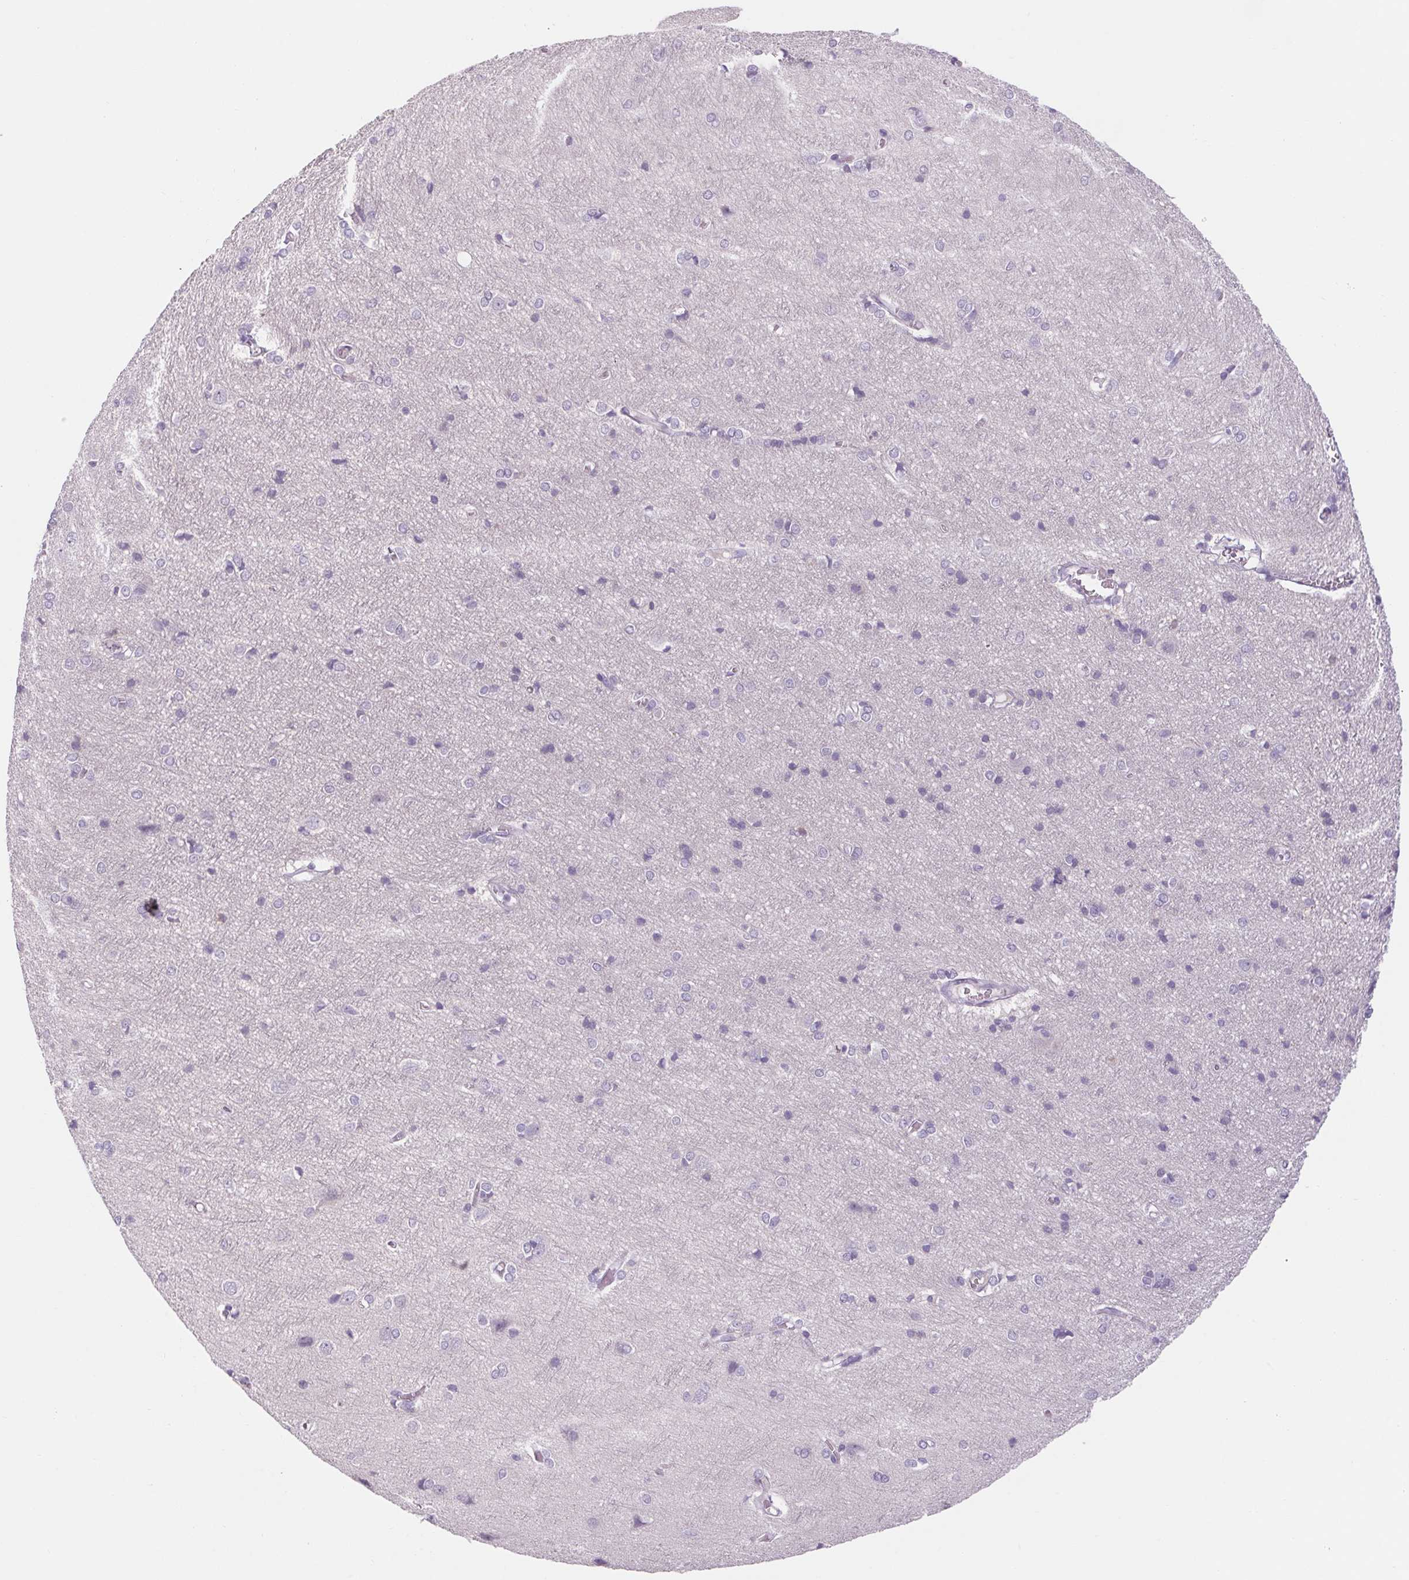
{"staining": {"intensity": "negative", "quantity": "none", "location": "none"}, "tissue": "cerebral cortex", "cell_type": "Endothelial cells", "image_type": "normal", "snomed": [{"axis": "morphology", "description": "Normal tissue, NOS"}, {"axis": "topography", "description": "Cerebral cortex"}], "caption": "Photomicrograph shows no significant protein staining in endothelial cells of benign cerebral cortex. (DAB immunohistochemistry, high magnification).", "gene": "RPTN", "patient": {"sex": "male", "age": 37}}